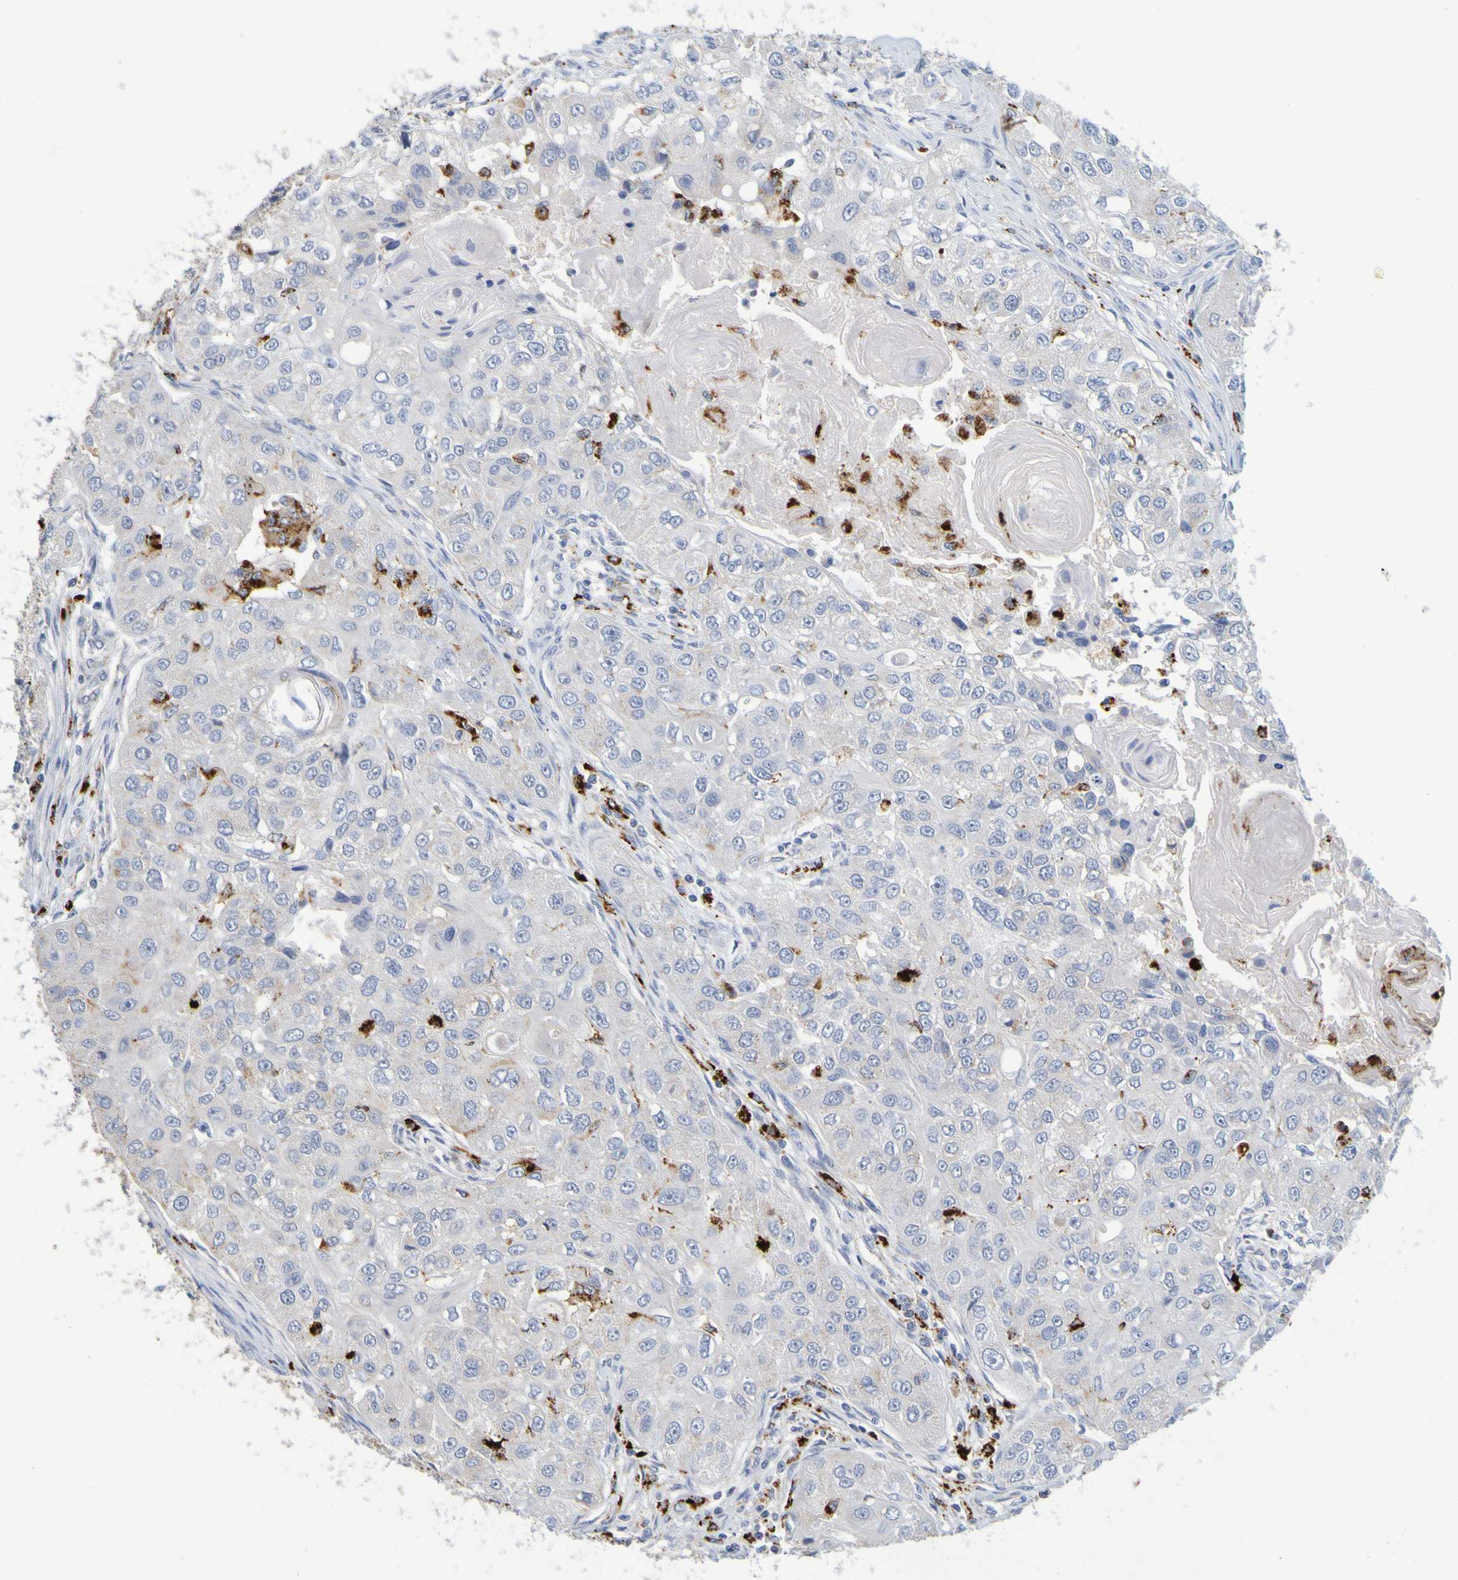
{"staining": {"intensity": "negative", "quantity": "none", "location": "none"}, "tissue": "head and neck cancer", "cell_type": "Tumor cells", "image_type": "cancer", "snomed": [{"axis": "morphology", "description": "Normal tissue, NOS"}, {"axis": "morphology", "description": "Squamous cell carcinoma, NOS"}, {"axis": "topography", "description": "Skeletal muscle"}, {"axis": "topography", "description": "Head-Neck"}], "caption": "High magnification brightfield microscopy of squamous cell carcinoma (head and neck) stained with DAB (3,3'-diaminobenzidine) (brown) and counterstained with hematoxylin (blue): tumor cells show no significant positivity. (DAB immunohistochemistry, high magnification).", "gene": "TPH1", "patient": {"sex": "male", "age": 51}}